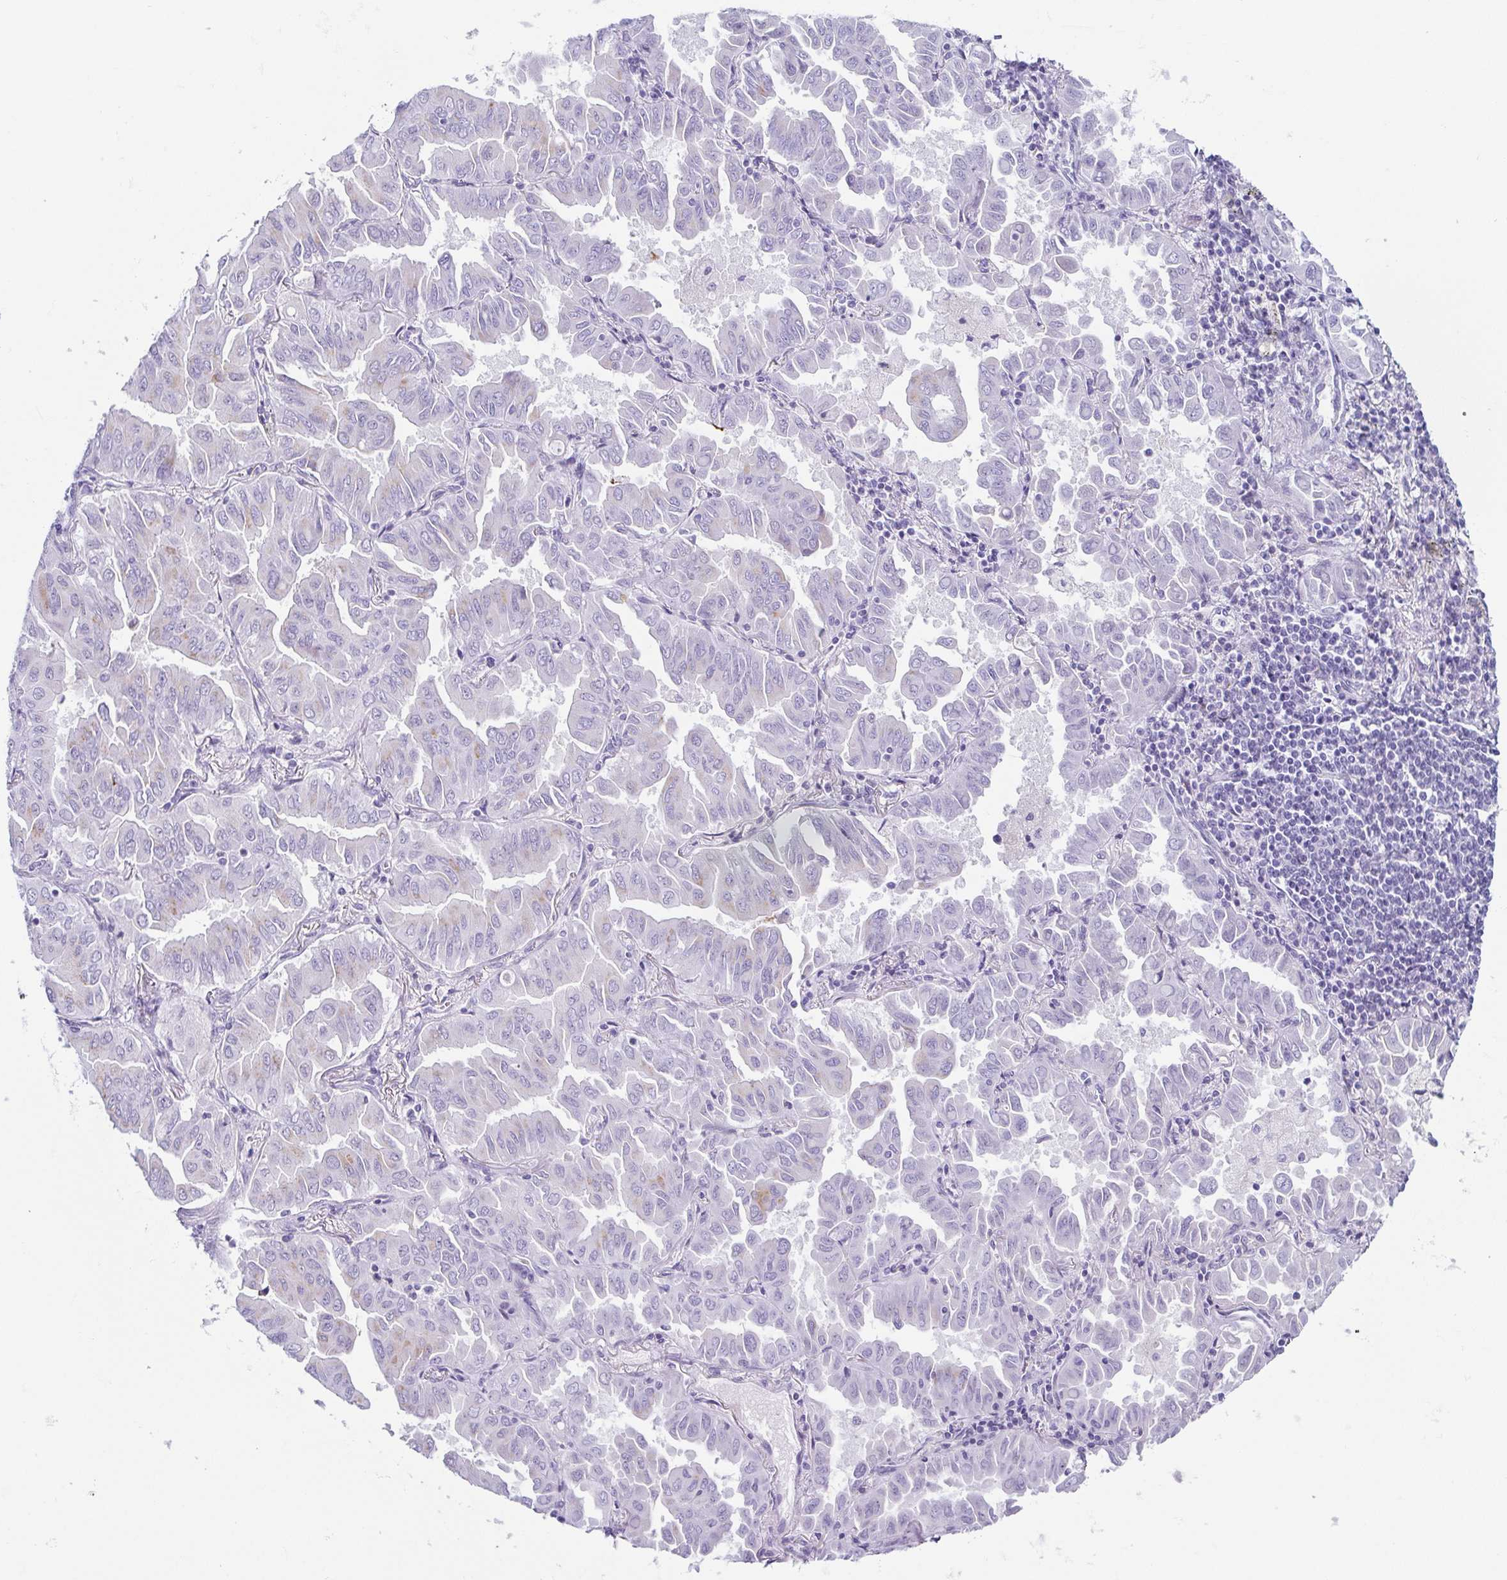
{"staining": {"intensity": "negative", "quantity": "none", "location": "none"}, "tissue": "lung cancer", "cell_type": "Tumor cells", "image_type": "cancer", "snomed": [{"axis": "morphology", "description": "Adenocarcinoma, NOS"}, {"axis": "topography", "description": "Lung"}], "caption": "A high-resolution histopathology image shows immunohistochemistry (IHC) staining of lung cancer, which displays no significant positivity in tumor cells.", "gene": "LDLRAD1", "patient": {"sex": "male", "age": 64}}